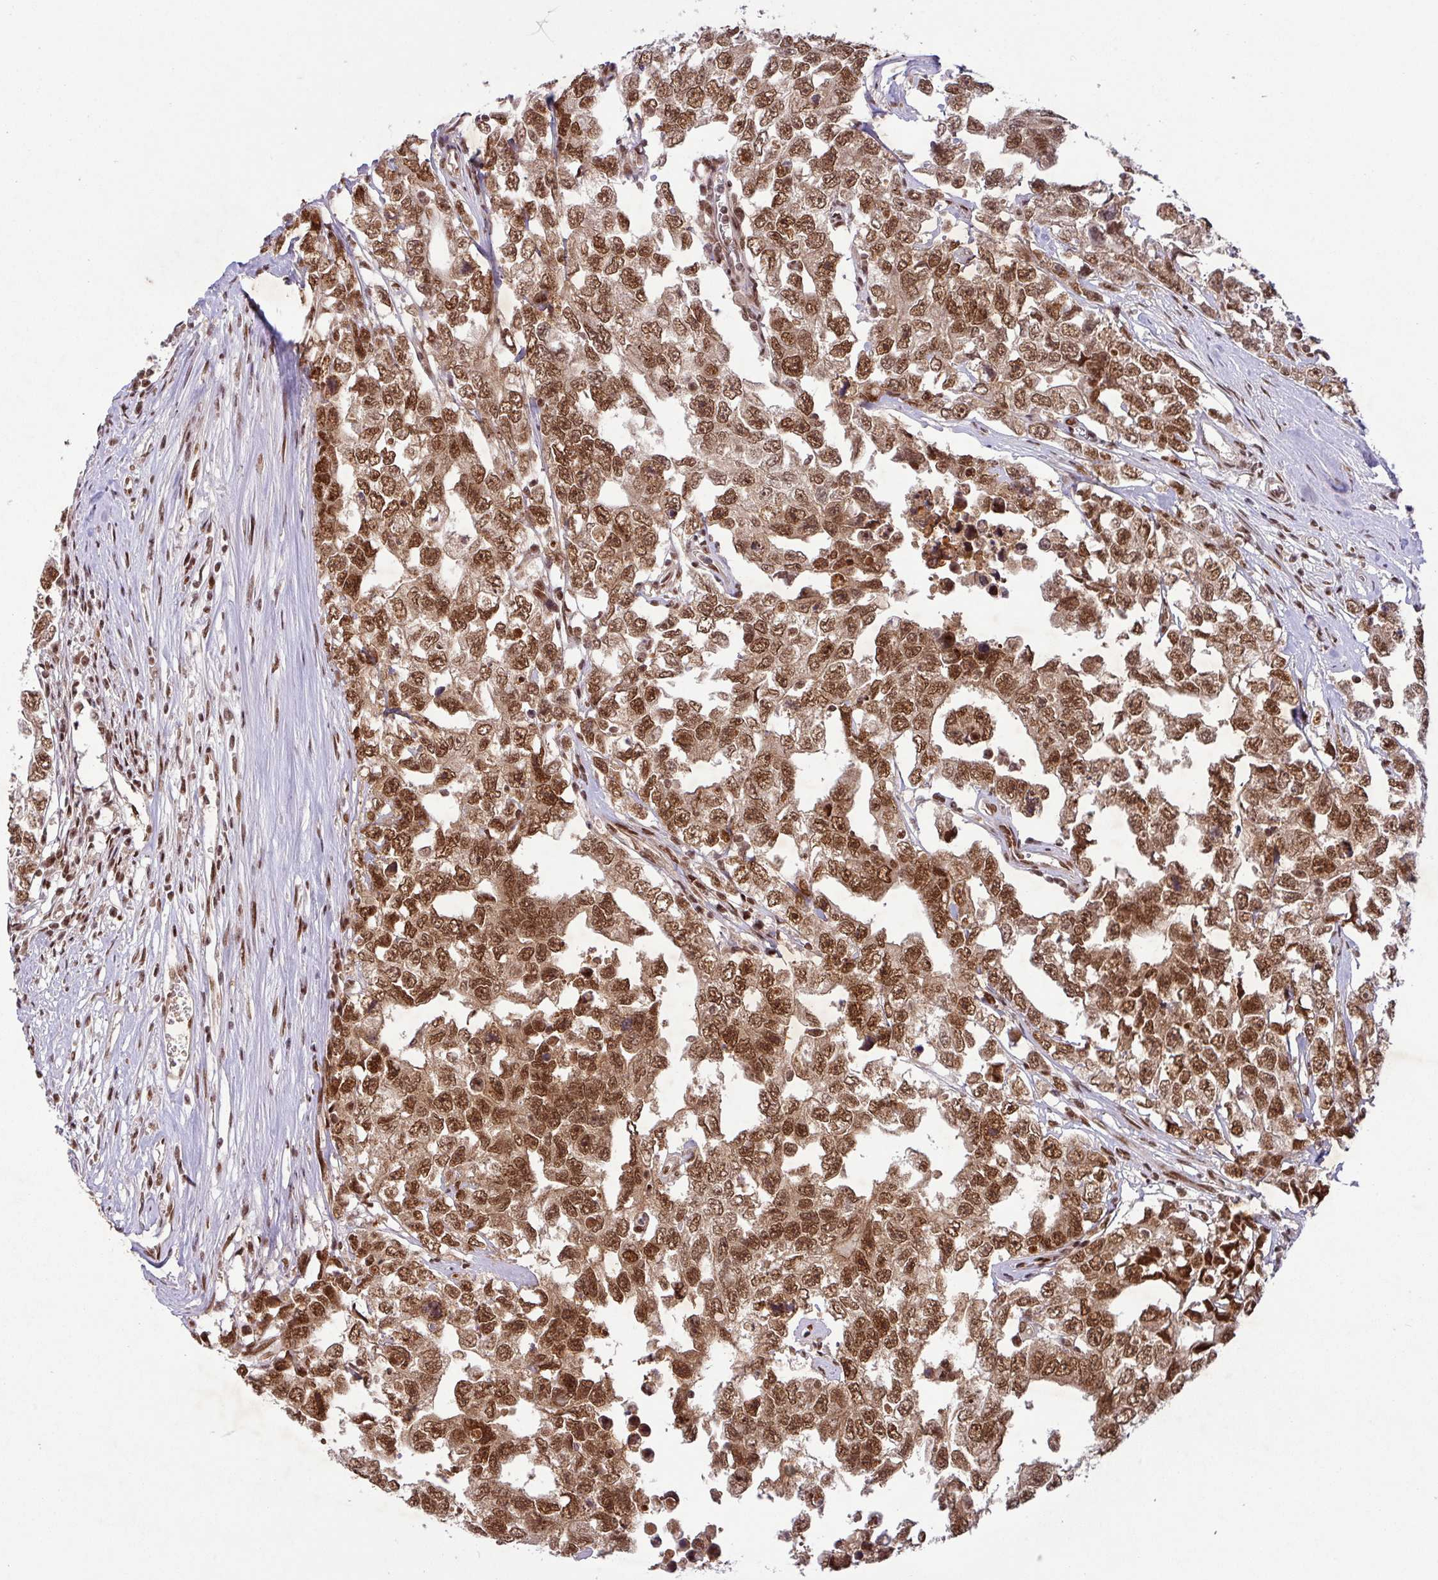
{"staining": {"intensity": "strong", "quantity": ">75%", "location": "nuclear"}, "tissue": "testis cancer", "cell_type": "Tumor cells", "image_type": "cancer", "snomed": [{"axis": "morphology", "description": "Carcinoma, Embryonal, NOS"}, {"axis": "topography", "description": "Testis"}], "caption": "Strong nuclear positivity for a protein is identified in approximately >75% of tumor cells of testis embryonal carcinoma using IHC.", "gene": "SRSF2", "patient": {"sex": "male", "age": 22}}